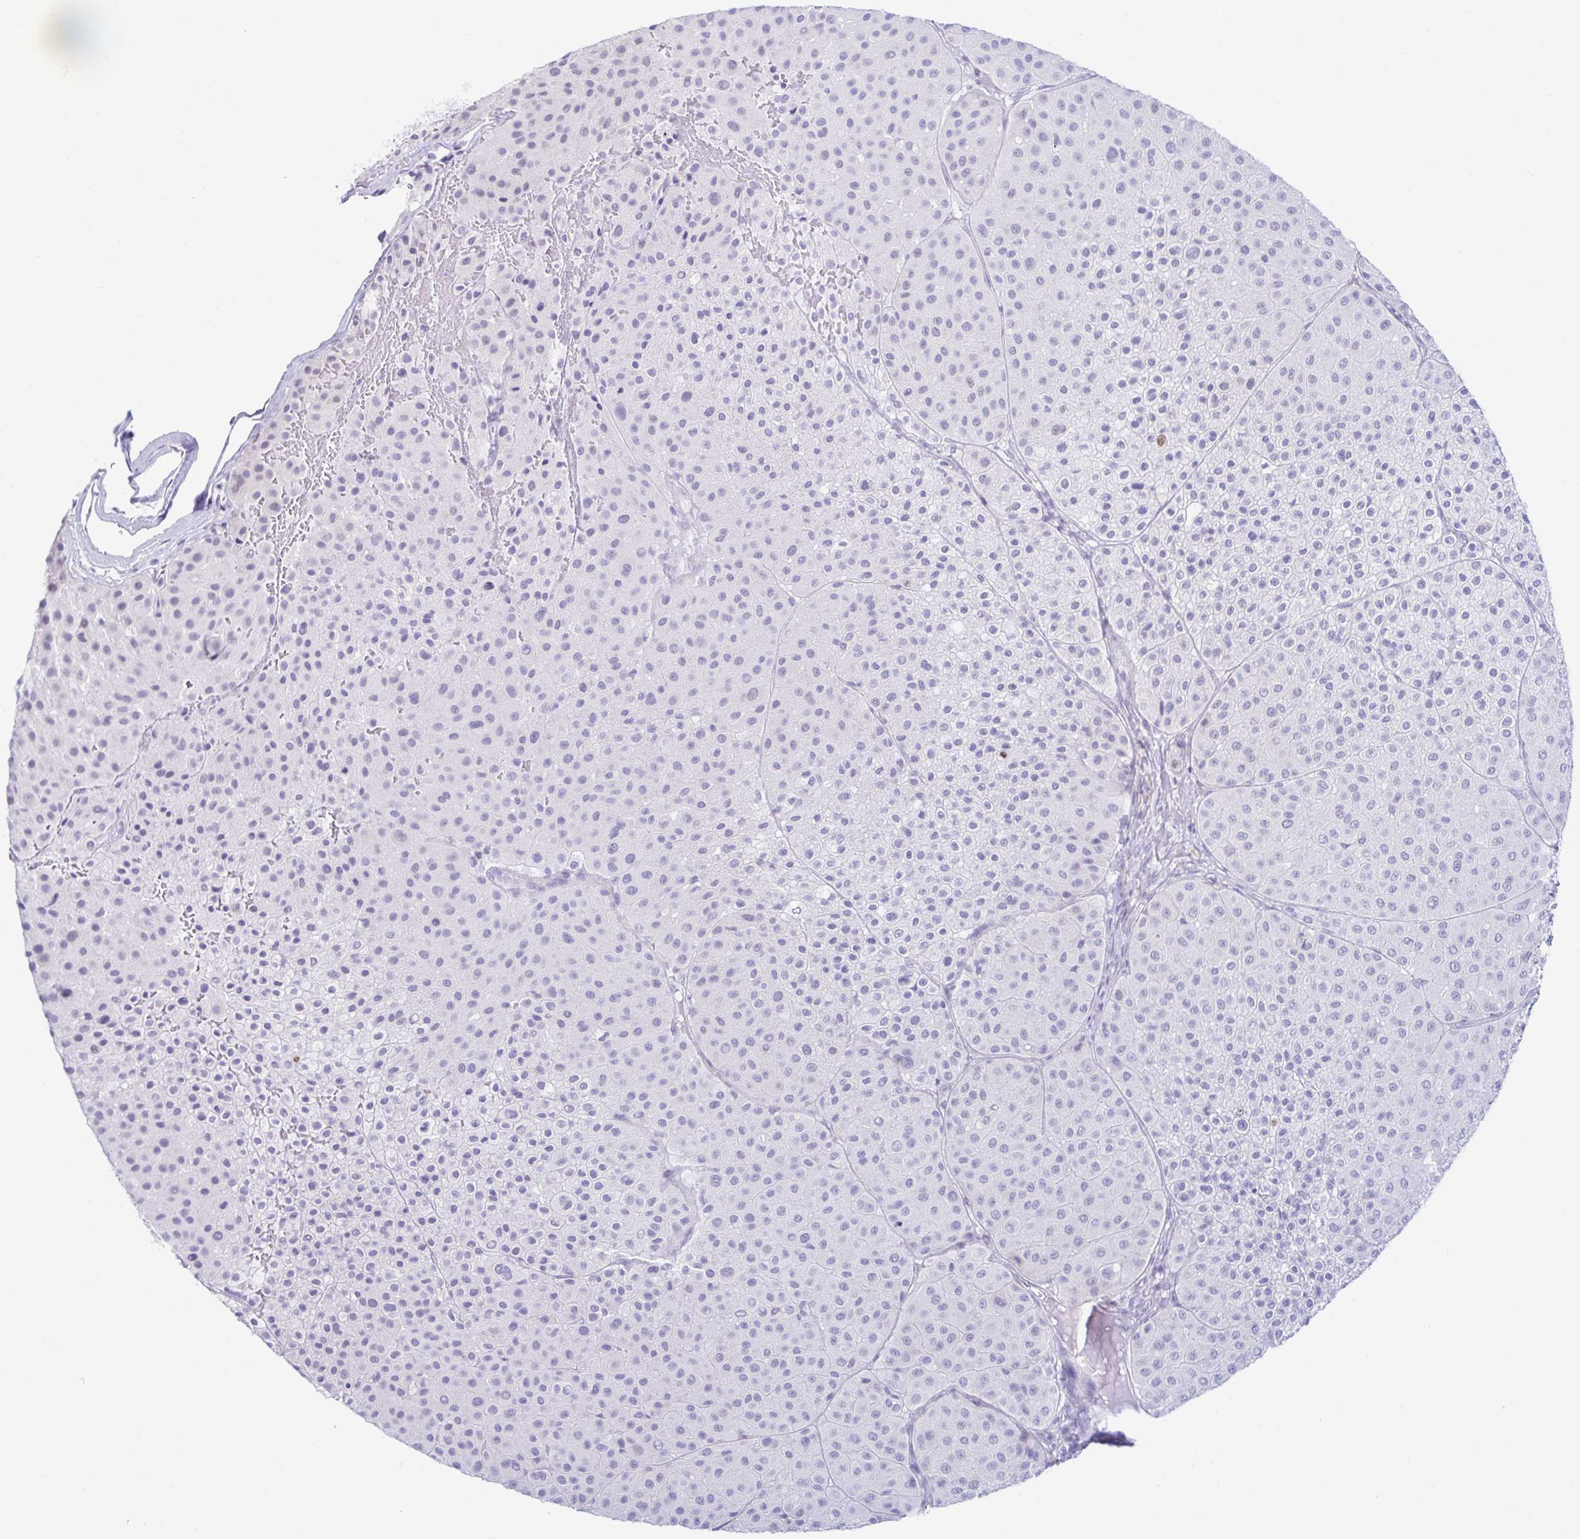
{"staining": {"intensity": "negative", "quantity": "none", "location": "none"}, "tissue": "melanoma", "cell_type": "Tumor cells", "image_type": "cancer", "snomed": [{"axis": "morphology", "description": "Malignant melanoma, Metastatic site"}, {"axis": "topography", "description": "Smooth muscle"}], "caption": "Immunohistochemistry (IHC) micrograph of neoplastic tissue: human melanoma stained with DAB (3,3'-diaminobenzidine) exhibits no significant protein staining in tumor cells.", "gene": "BEST1", "patient": {"sex": "male", "age": 41}}